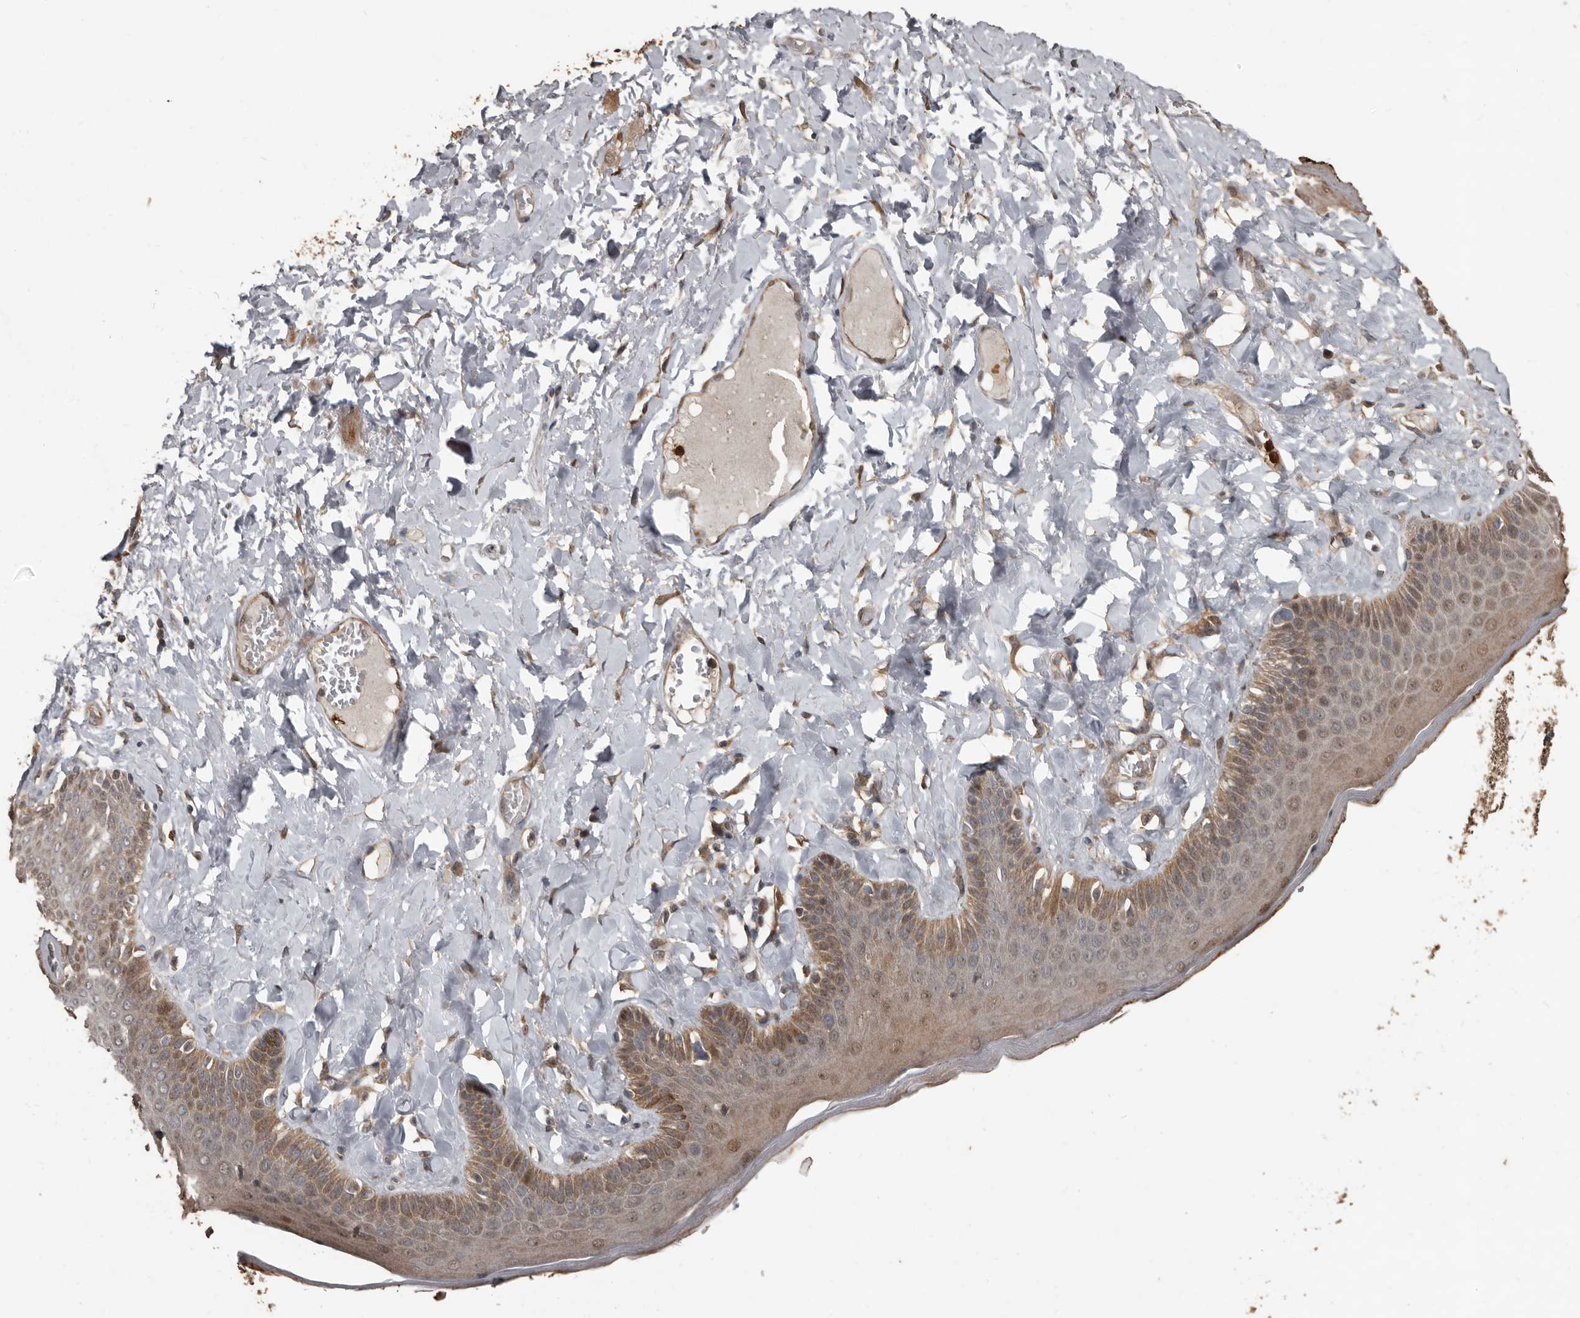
{"staining": {"intensity": "moderate", "quantity": "25%-75%", "location": "cytoplasmic/membranous,nuclear"}, "tissue": "skin", "cell_type": "Epidermal cells", "image_type": "normal", "snomed": [{"axis": "morphology", "description": "Normal tissue, NOS"}, {"axis": "topography", "description": "Anal"}], "caption": "Immunohistochemistry (DAB) staining of normal skin exhibits moderate cytoplasmic/membranous,nuclear protein positivity in approximately 25%-75% of epidermal cells. Immunohistochemistry stains the protein of interest in brown and the nuclei are stained blue.", "gene": "FSBP", "patient": {"sex": "male", "age": 69}}